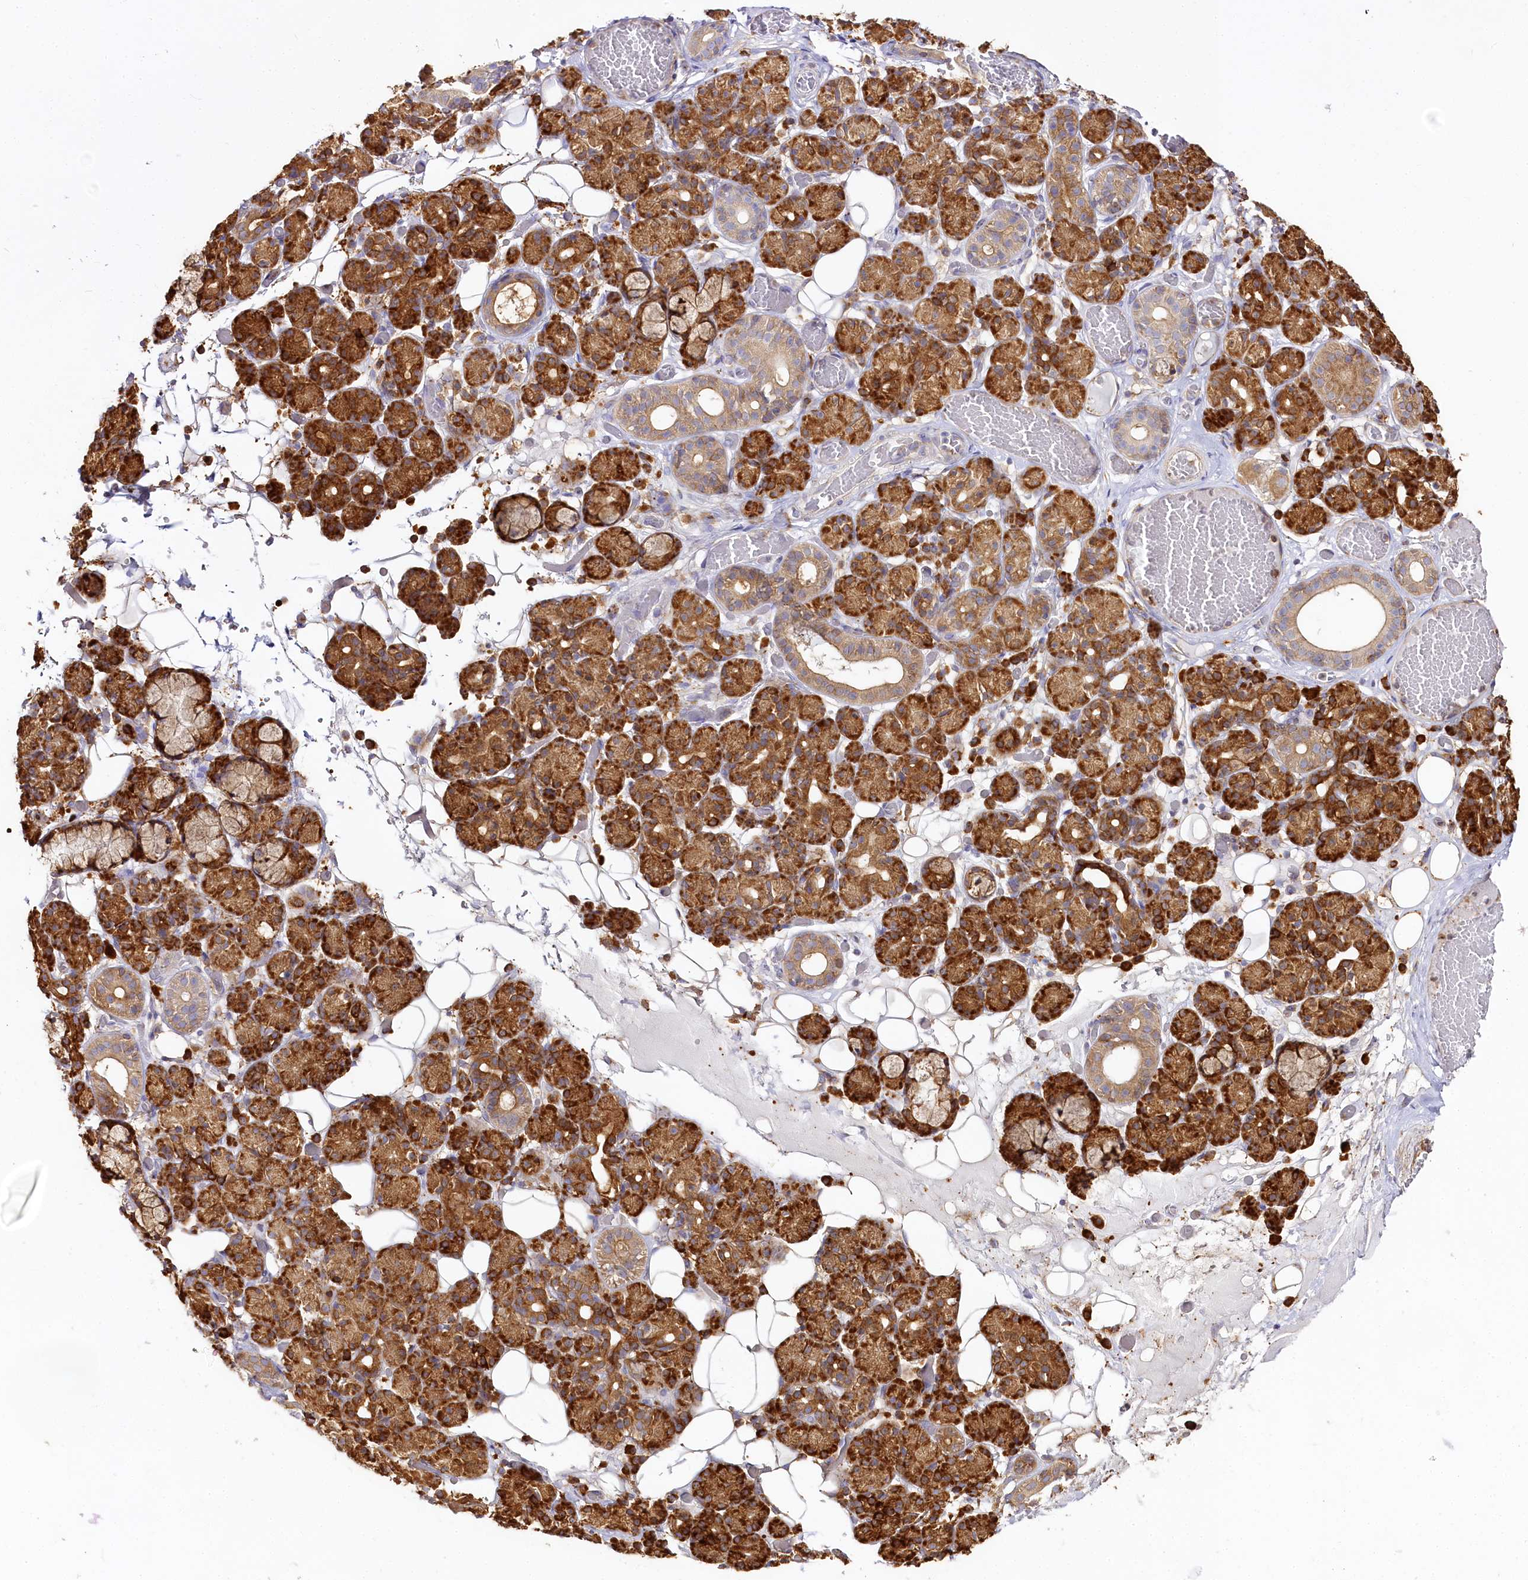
{"staining": {"intensity": "strong", "quantity": ">75%", "location": "cytoplasmic/membranous"}, "tissue": "salivary gland", "cell_type": "Glandular cells", "image_type": "normal", "snomed": [{"axis": "morphology", "description": "Normal tissue, NOS"}, {"axis": "topography", "description": "Salivary gland"}], "caption": "Immunohistochemical staining of benign human salivary gland exhibits high levels of strong cytoplasmic/membranous expression in about >75% of glandular cells. The protein of interest is shown in brown color, while the nuclei are stained blue.", "gene": "CNPY2", "patient": {"sex": "male", "age": 63}}